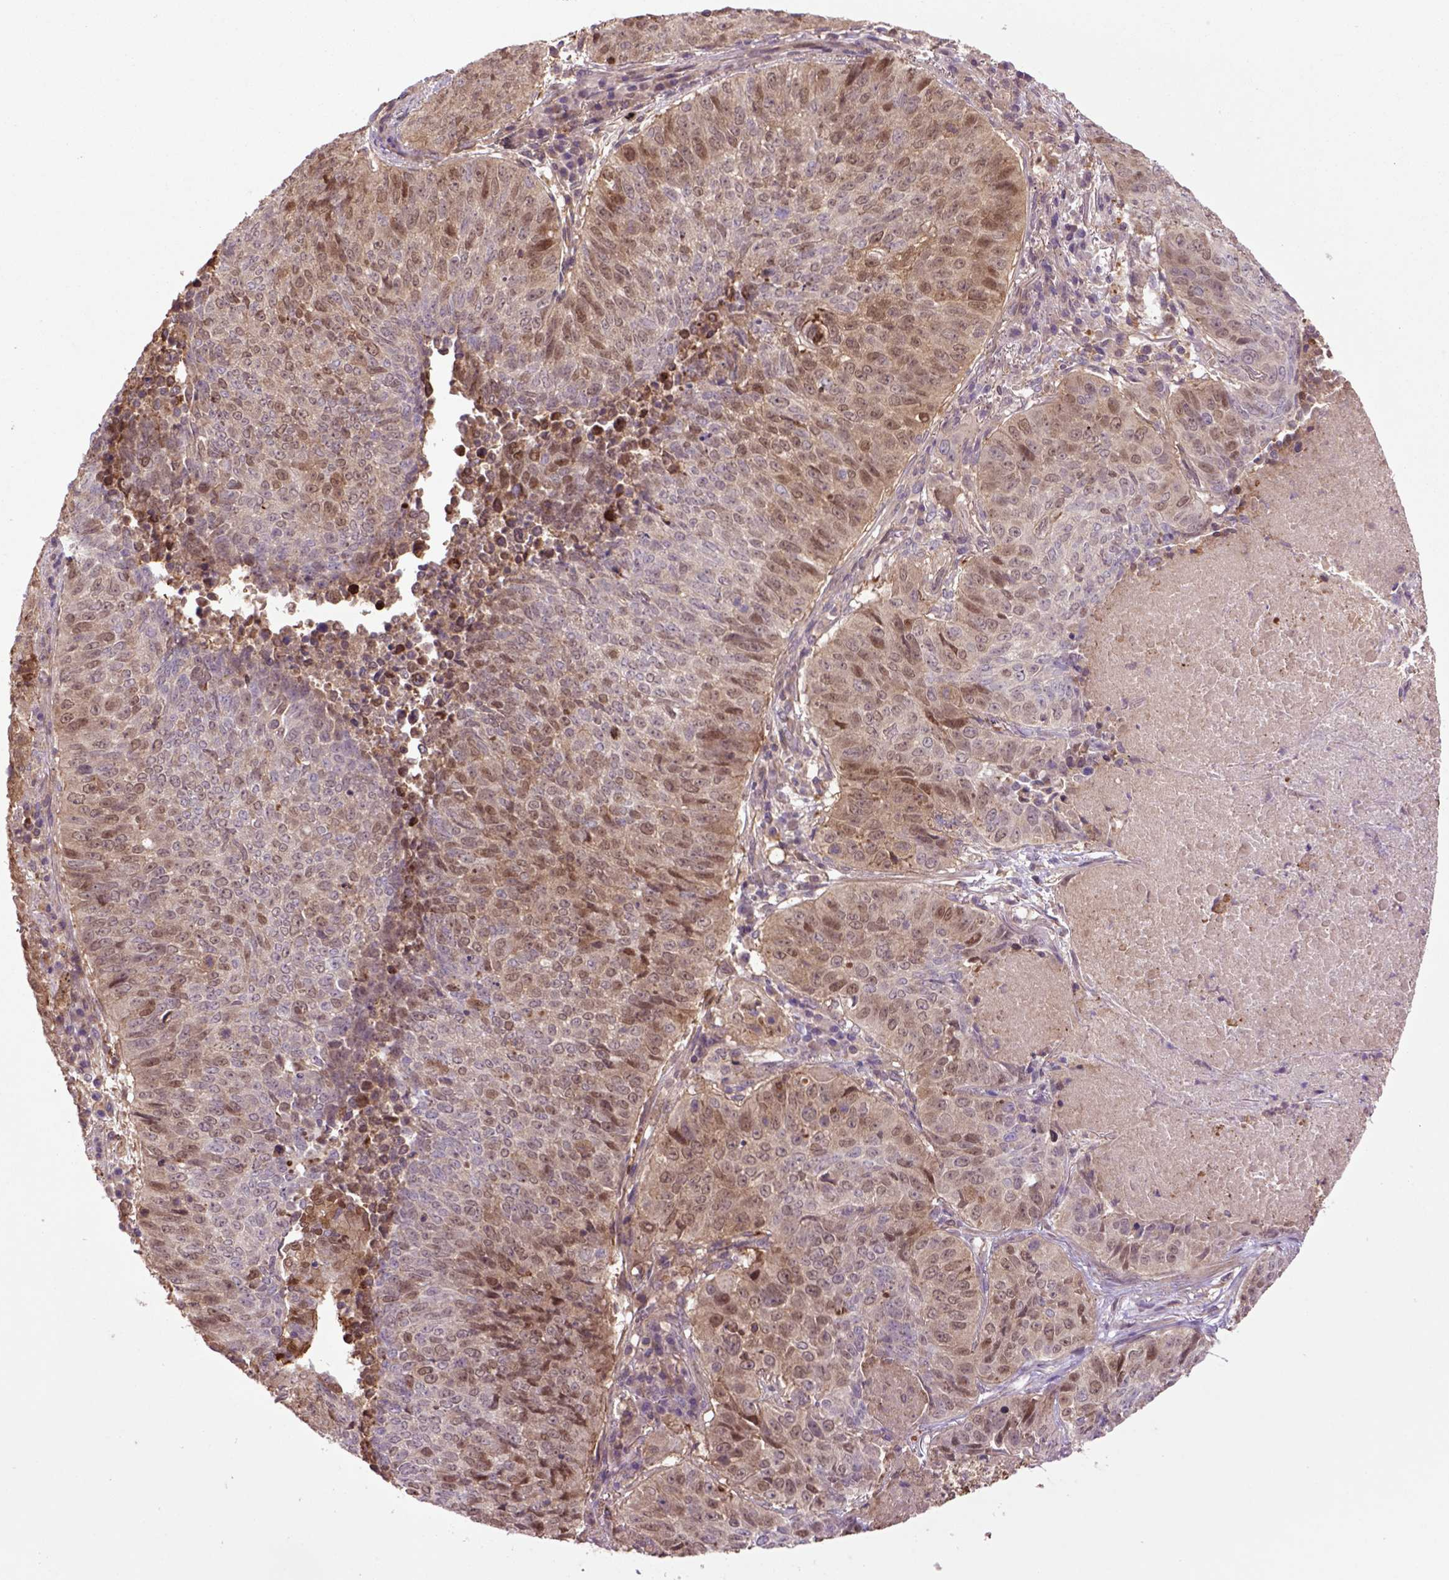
{"staining": {"intensity": "moderate", "quantity": ">75%", "location": "cytoplasmic/membranous,nuclear"}, "tissue": "lung cancer", "cell_type": "Tumor cells", "image_type": "cancer", "snomed": [{"axis": "morphology", "description": "Normal tissue, NOS"}, {"axis": "morphology", "description": "Squamous cell carcinoma, NOS"}, {"axis": "topography", "description": "Bronchus"}, {"axis": "topography", "description": "Lung"}], "caption": "This photomicrograph shows IHC staining of lung cancer, with medium moderate cytoplasmic/membranous and nuclear positivity in about >75% of tumor cells.", "gene": "HSPBP1", "patient": {"sex": "male", "age": 64}}